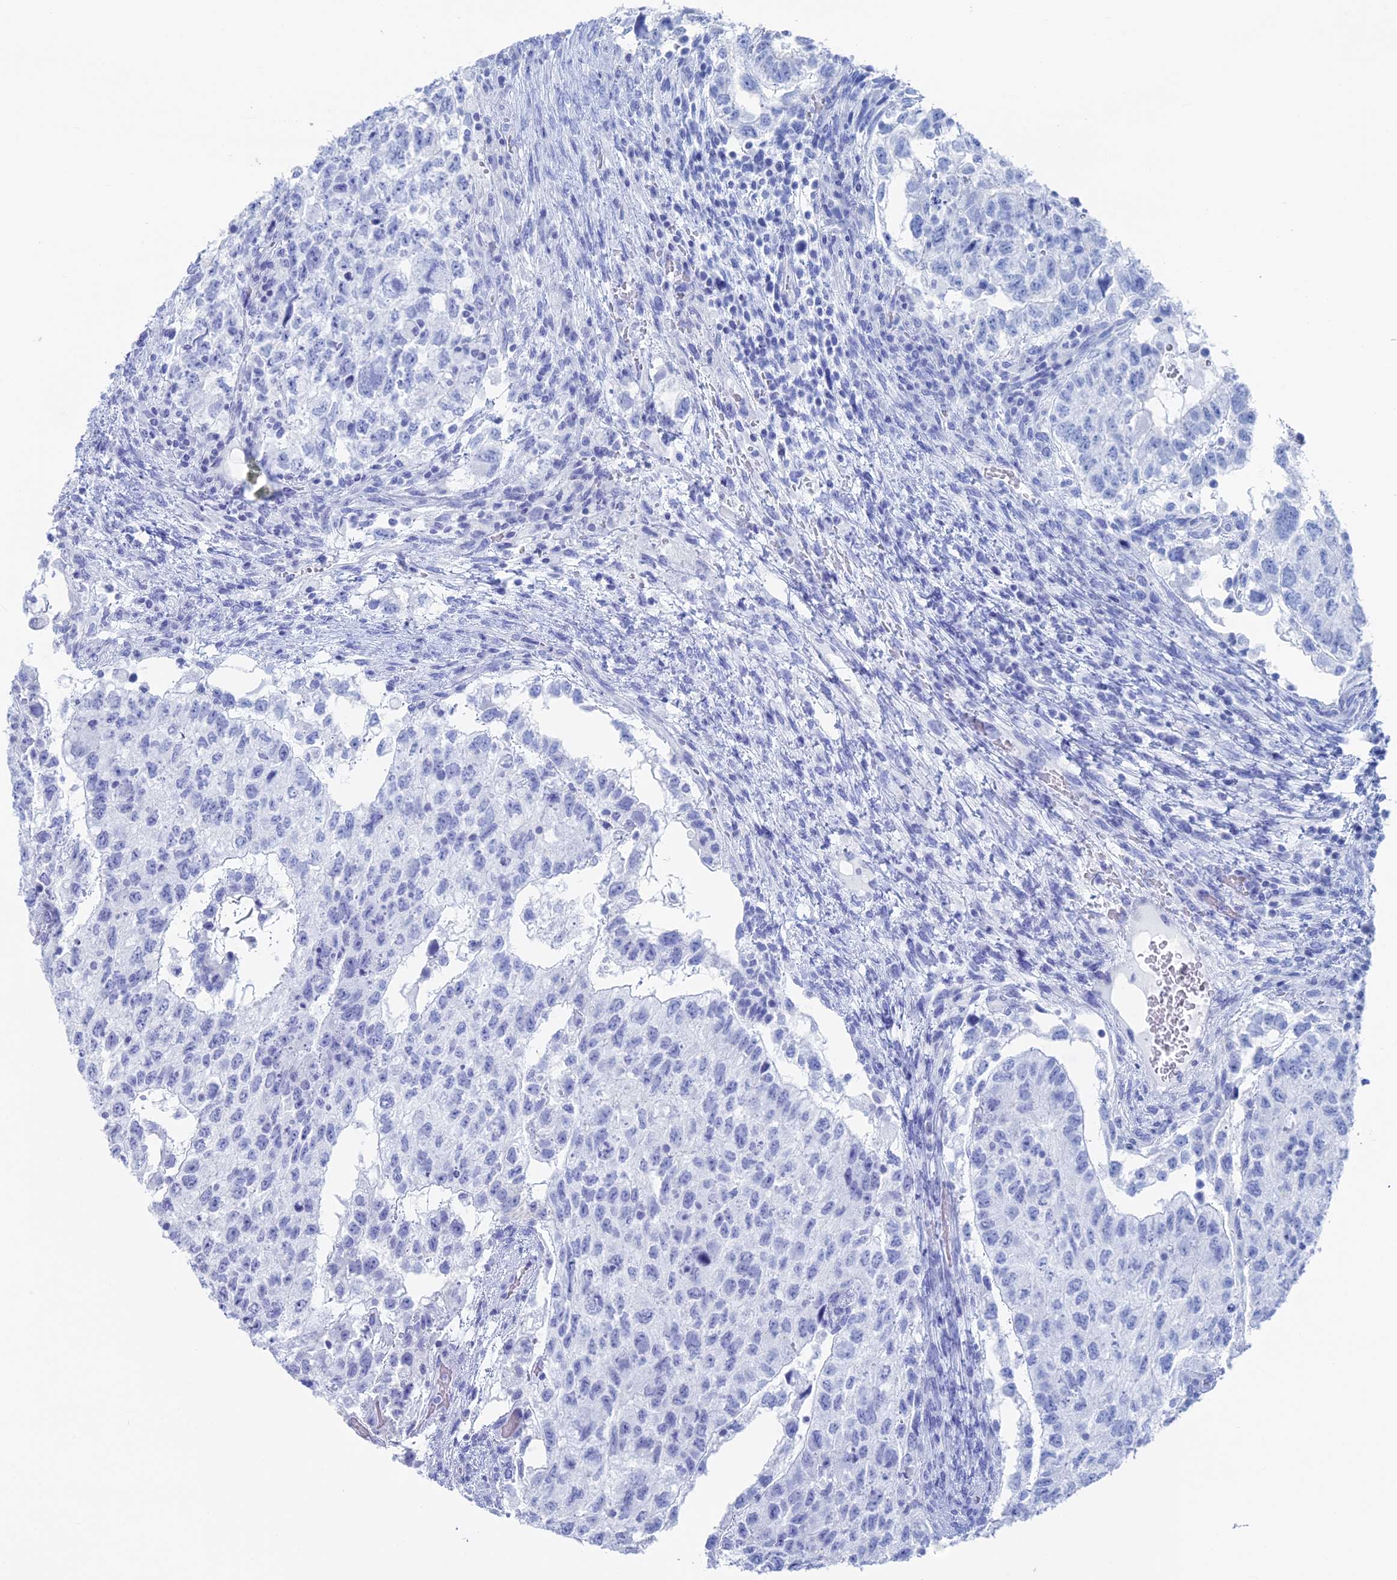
{"staining": {"intensity": "negative", "quantity": "none", "location": "none"}, "tissue": "testis cancer", "cell_type": "Tumor cells", "image_type": "cancer", "snomed": [{"axis": "morphology", "description": "Normal tissue, NOS"}, {"axis": "morphology", "description": "Carcinoma, Embryonal, NOS"}, {"axis": "topography", "description": "Testis"}], "caption": "Tumor cells show no significant positivity in embryonal carcinoma (testis).", "gene": "TBC1D30", "patient": {"sex": "male", "age": 36}}